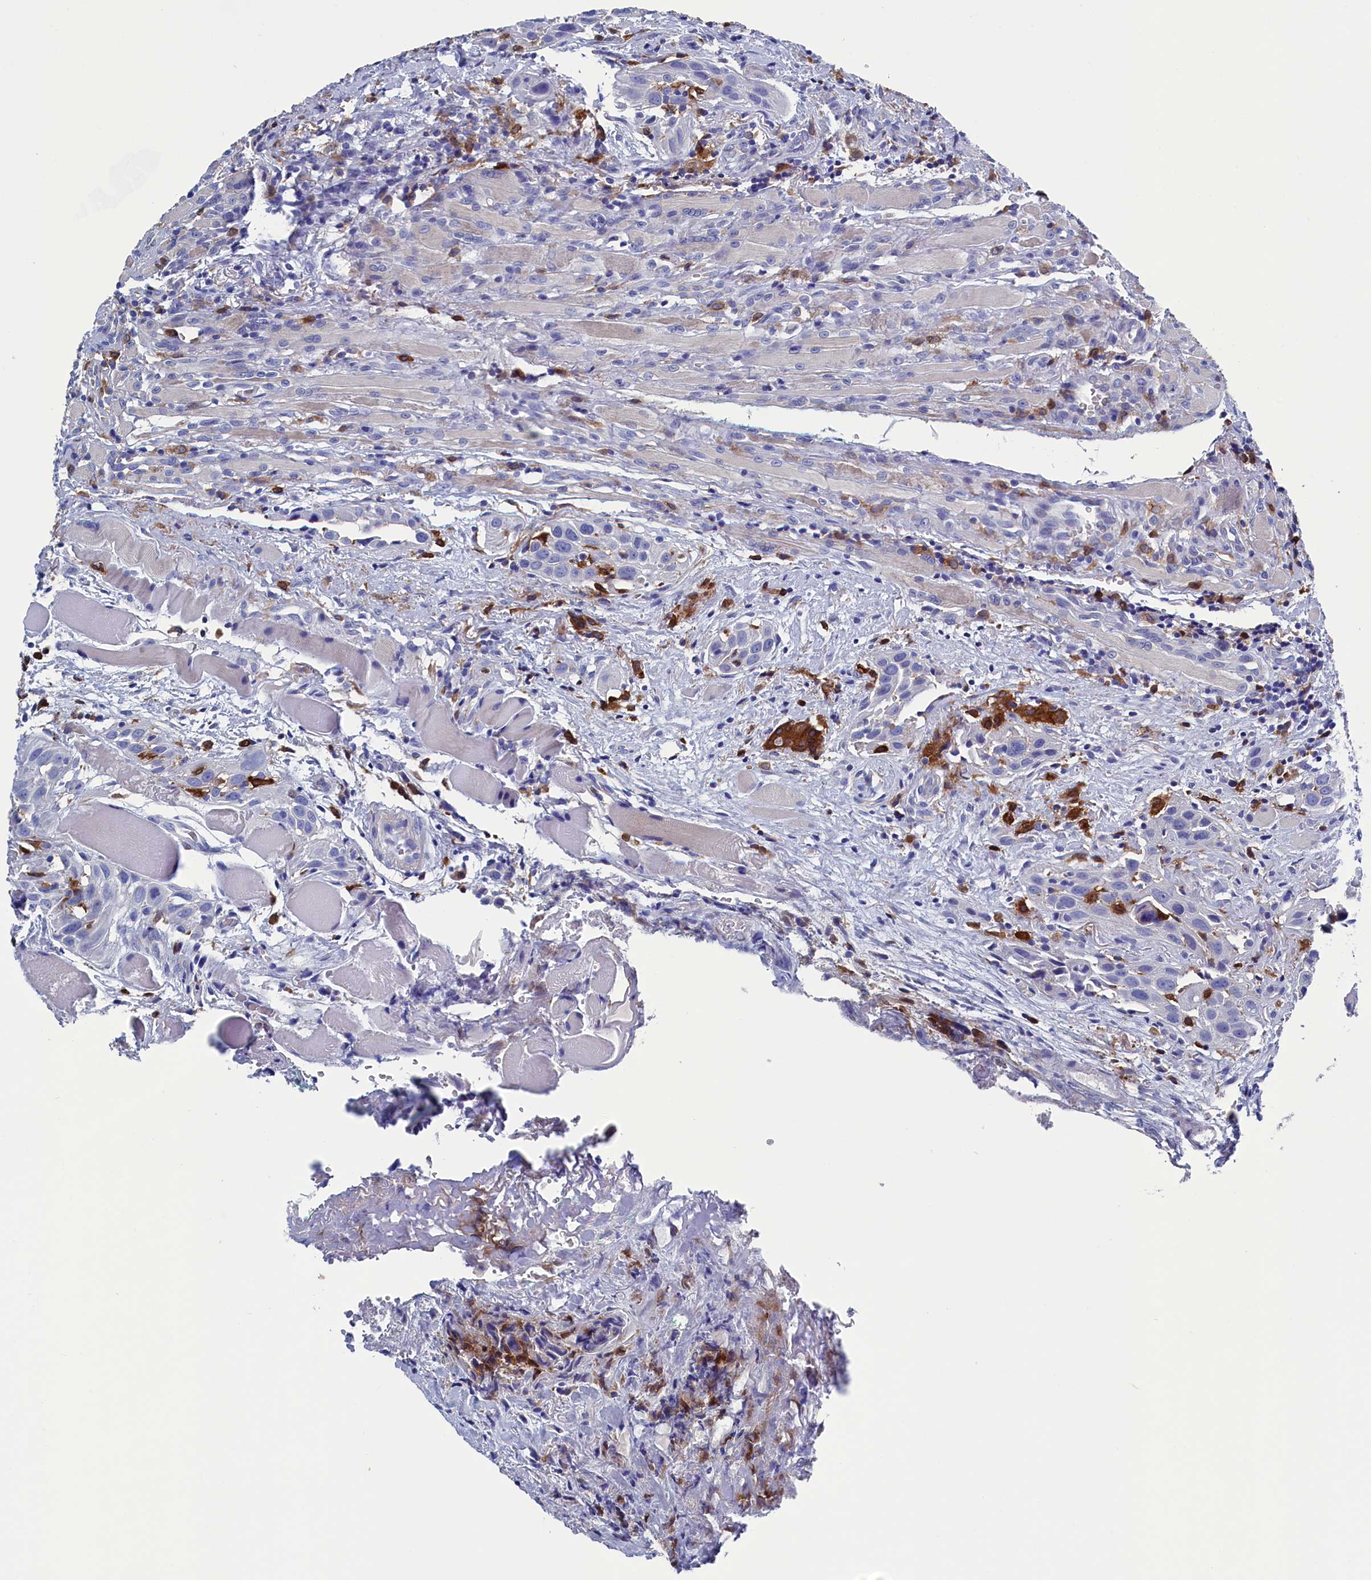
{"staining": {"intensity": "negative", "quantity": "none", "location": "none"}, "tissue": "head and neck cancer", "cell_type": "Tumor cells", "image_type": "cancer", "snomed": [{"axis": "morphology", "description": "Squamous cell carcinoma, NOS"}, {"axis": "topography", "description": "Oral tissue"}, {"axis": "topography", "description": "Head-Neck"}], "caption": "Tumor cells show no significant protein positivity in squamous cell carcinoma (head and neck).", "gene": "TYROBP", "patient": {"sex": "female", "age": 50}}